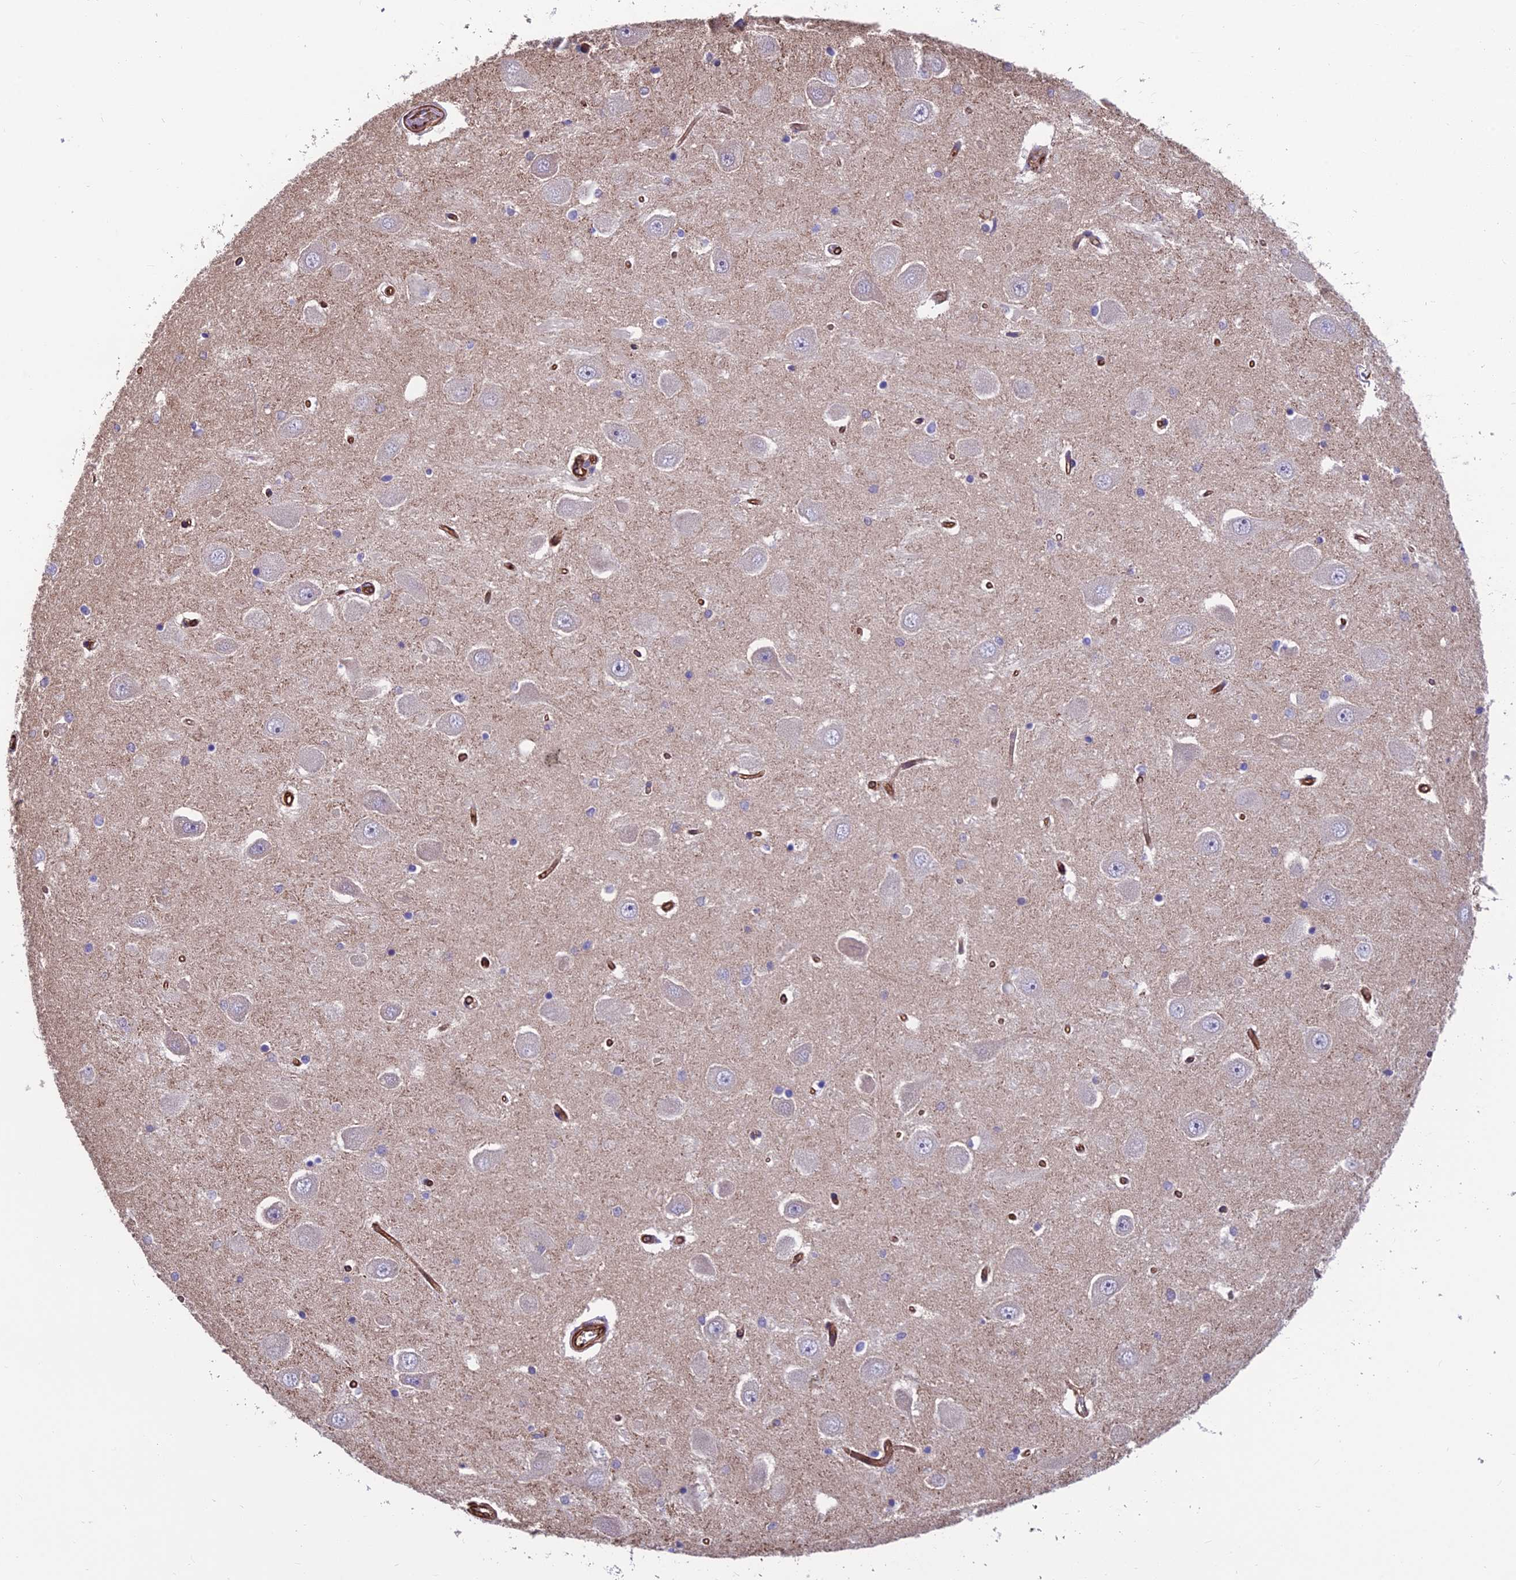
{"staining": {"intensity": "negative", "quantity": "none", "location": "none"}, "tissue": "hippocampus", "cell_type": "Glial cells", "image_type": "normal", "snomed": [{"axis": "morphology", "description": "Normal tissue, NOS"}, {"axis": "topography", "description": "Hippocampus"}], "caption": "High power microscopy micrograph of an immunohistochemistry photomicrograph of benign hippocampus, revealing no significant positivity in glial cells.", "gene": "RTN4RL1", "patient": {"sex": "male", "age": 45}}